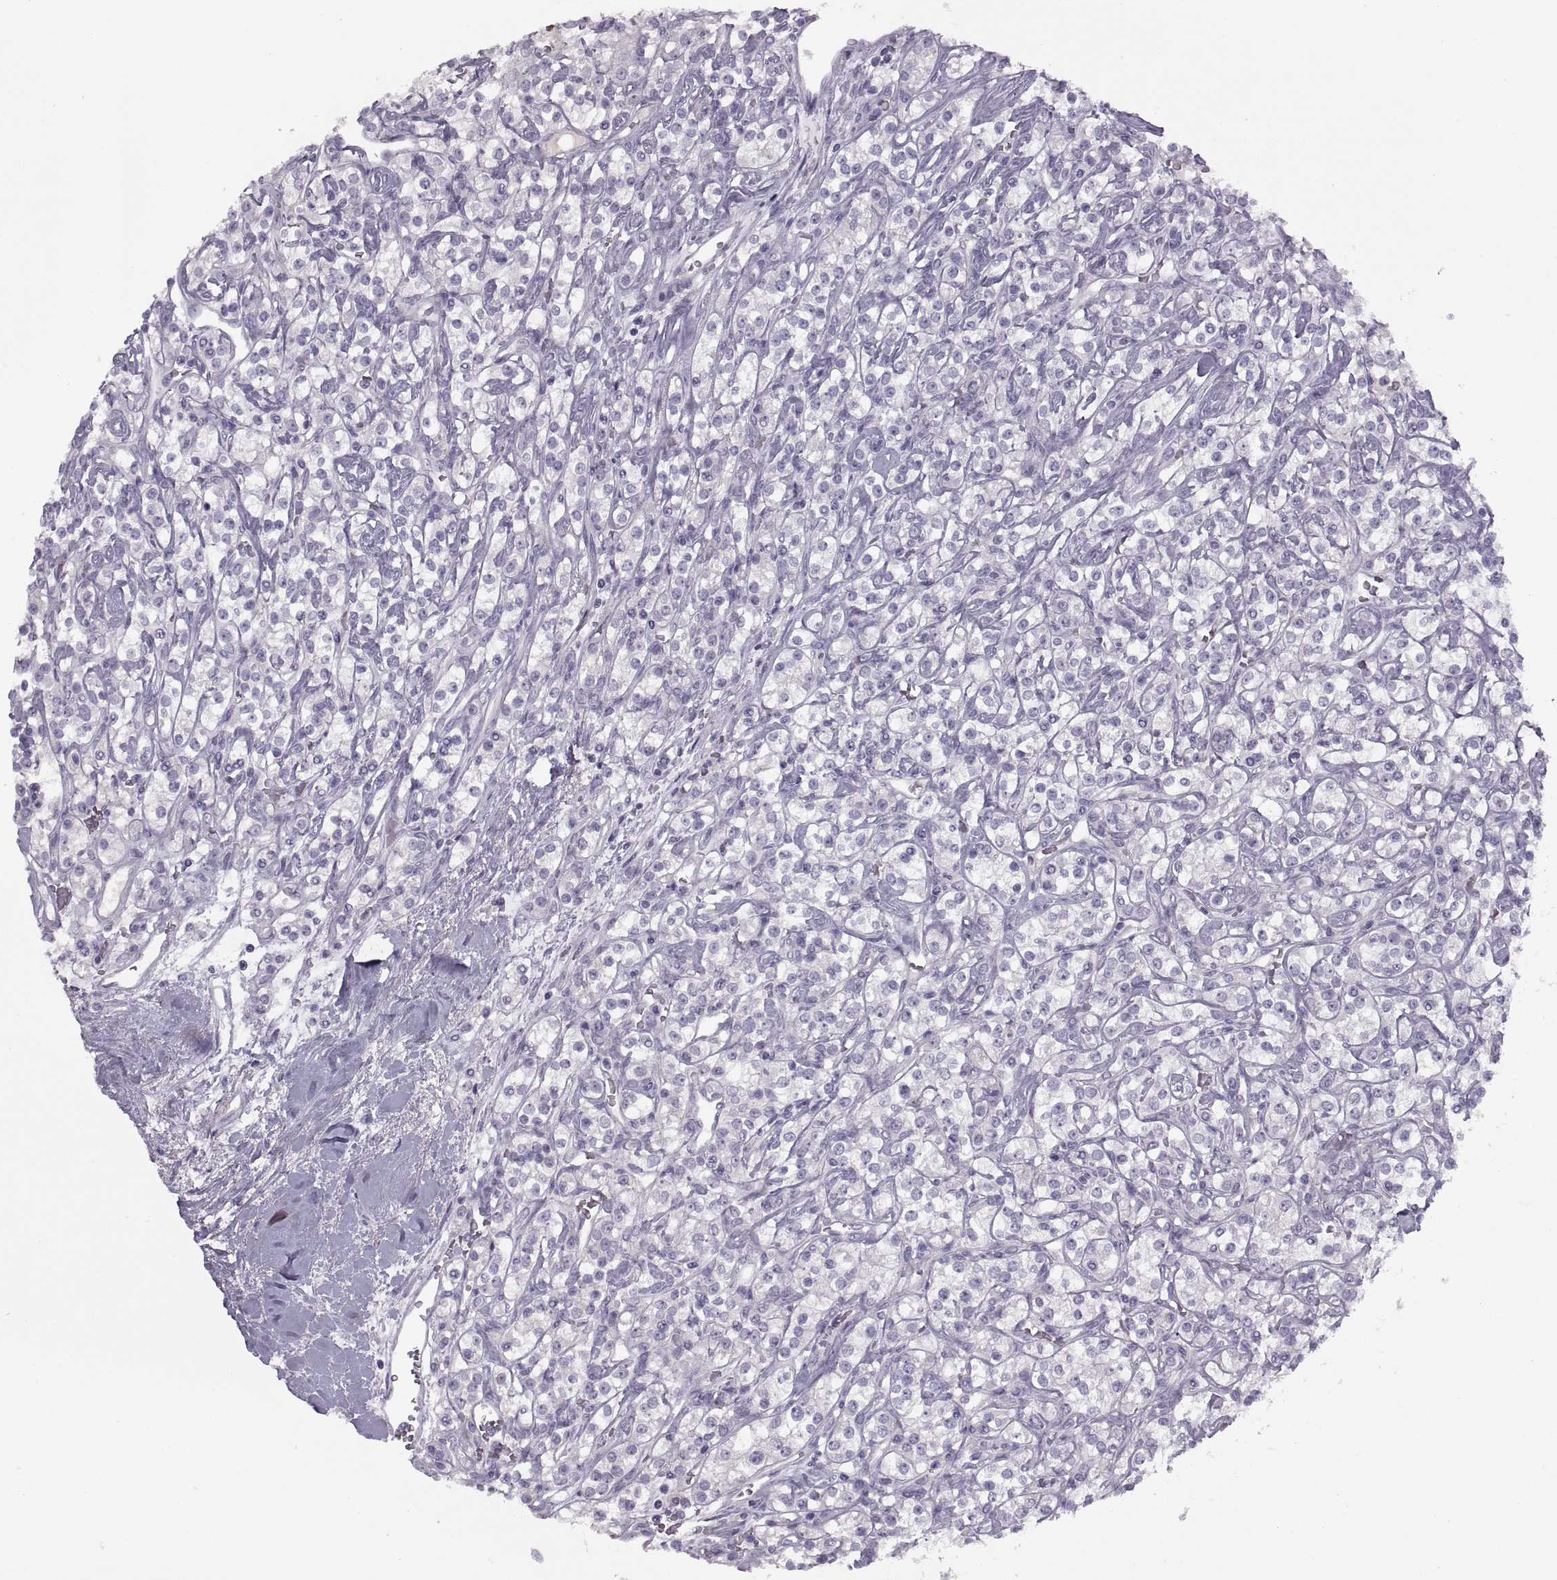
{"staining": {"intensity": "negative", "quantity": "none", "location": "none"}, "tissue": "renal cancer", "cell_type": "Tumor cells", "image_type": "cancer", "snomed": [{"axis": "morphology", "description": "Adenocarcinoma, NOS"}, {"axis": "topography", "description": "Kidney"}], "caption": "Immunohistochemistry micrograph of renal cancer (adenocarcinoma) stained for a protein (brown), which reveals no positivity in tumor cells. The staining is performed using DAB brown chromogen with nuclei counter-stained in using hematoxylin.", "gene": "RSPH6A", "patient": {"sex": "male", "age": 77}}